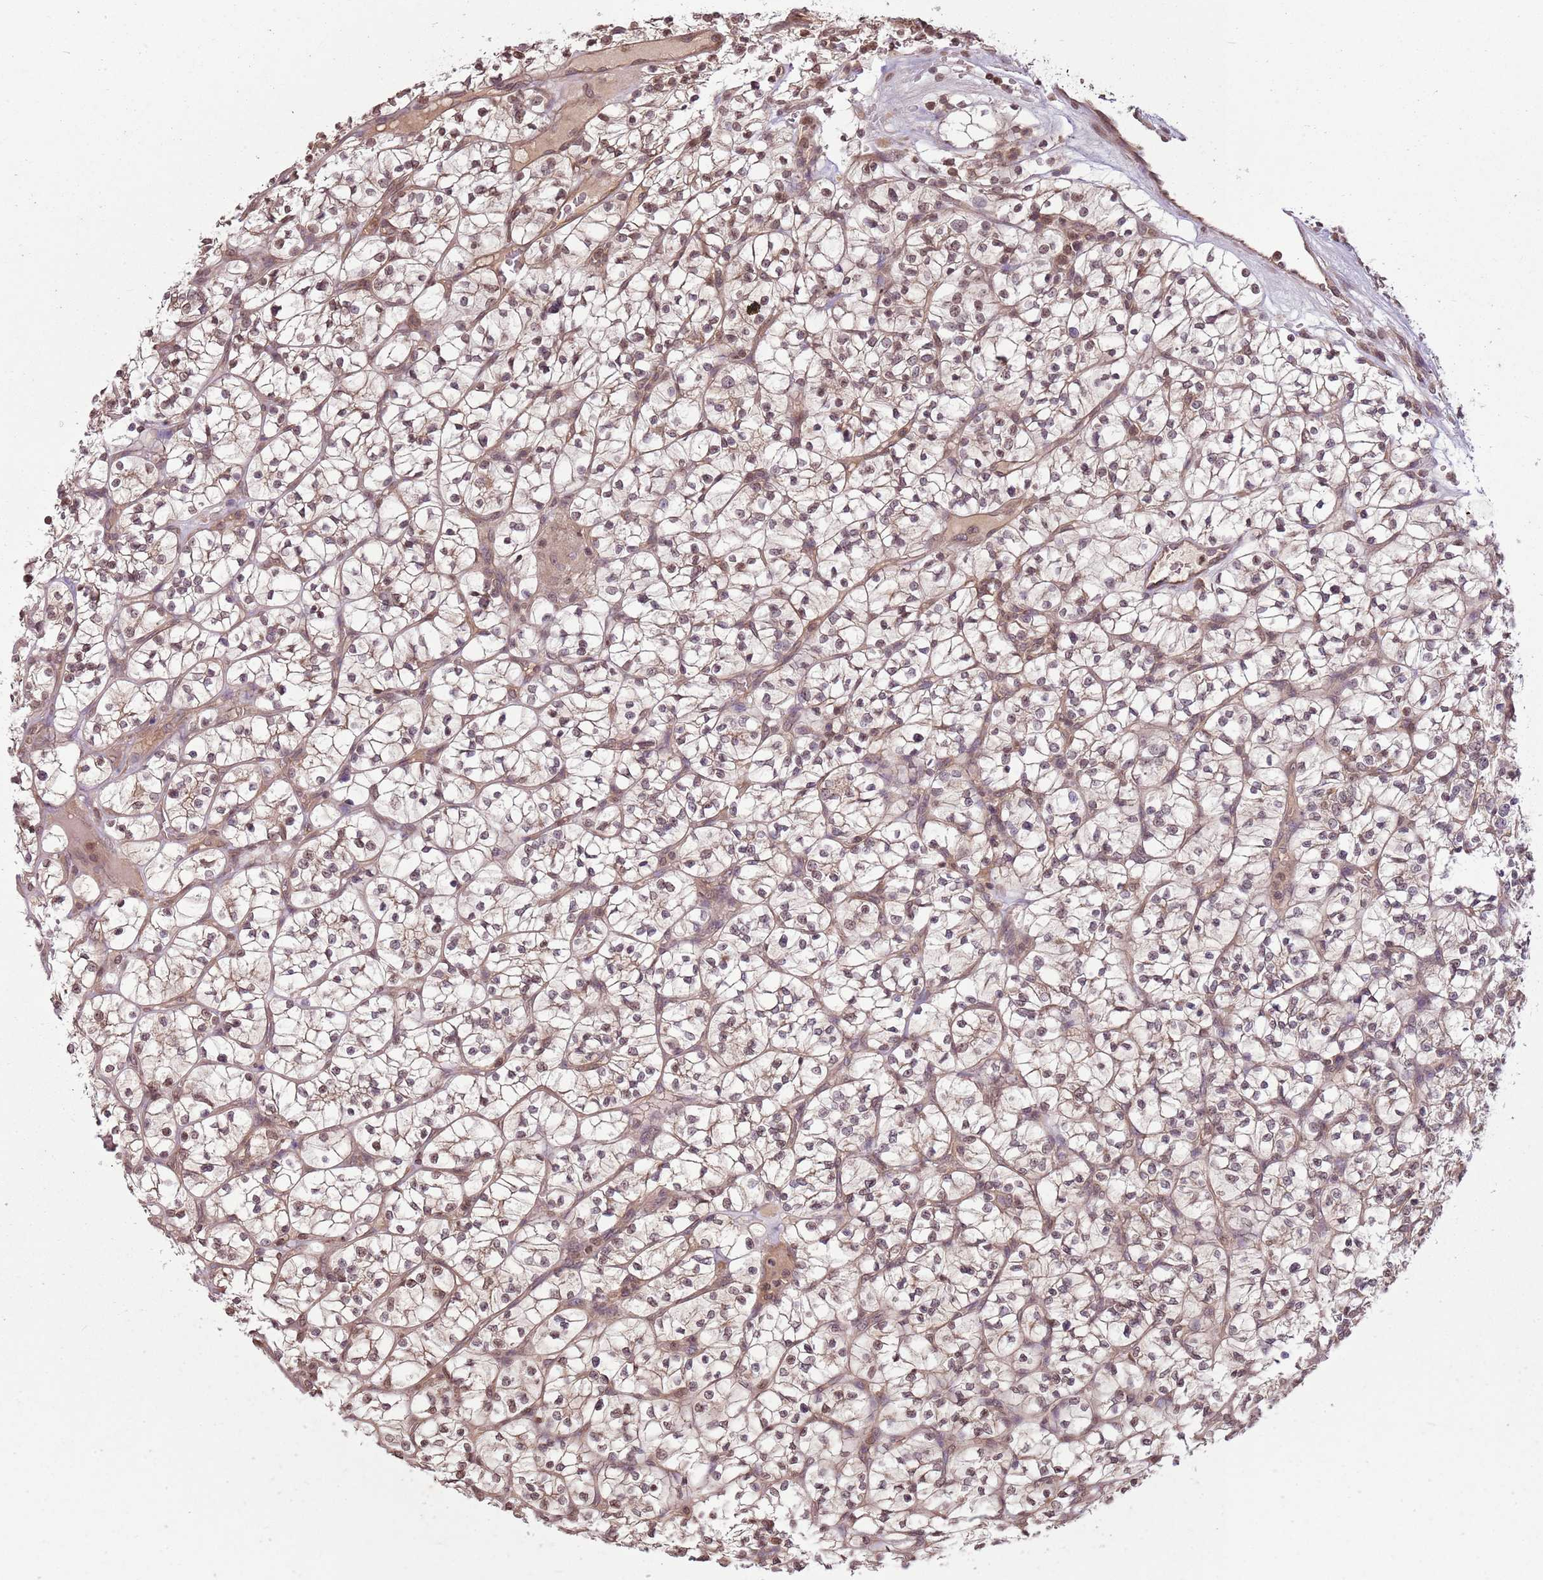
{"staining": {"intensity": "weak", "quantity": ">75%", "location": "cytoplasmic/membranous,nuclear"}, "tissue": "renal cancer", "cell_type": "Tumor cells", "image_type": "cancer", "snomed": [{"axis": "morphology", "description": "Adenocarcinoma, NOS"}, {"axis": "topography", "description": "Kidney"}], "caption": "A micrograph of human adenocarcinoma (renal) stained for a protein demonstrates weak cytoplasmic/membranous and nuclear brown staining in tumor cells.", "gene": "CAPN9", "patient": {"sex": "female", "age": 64}}